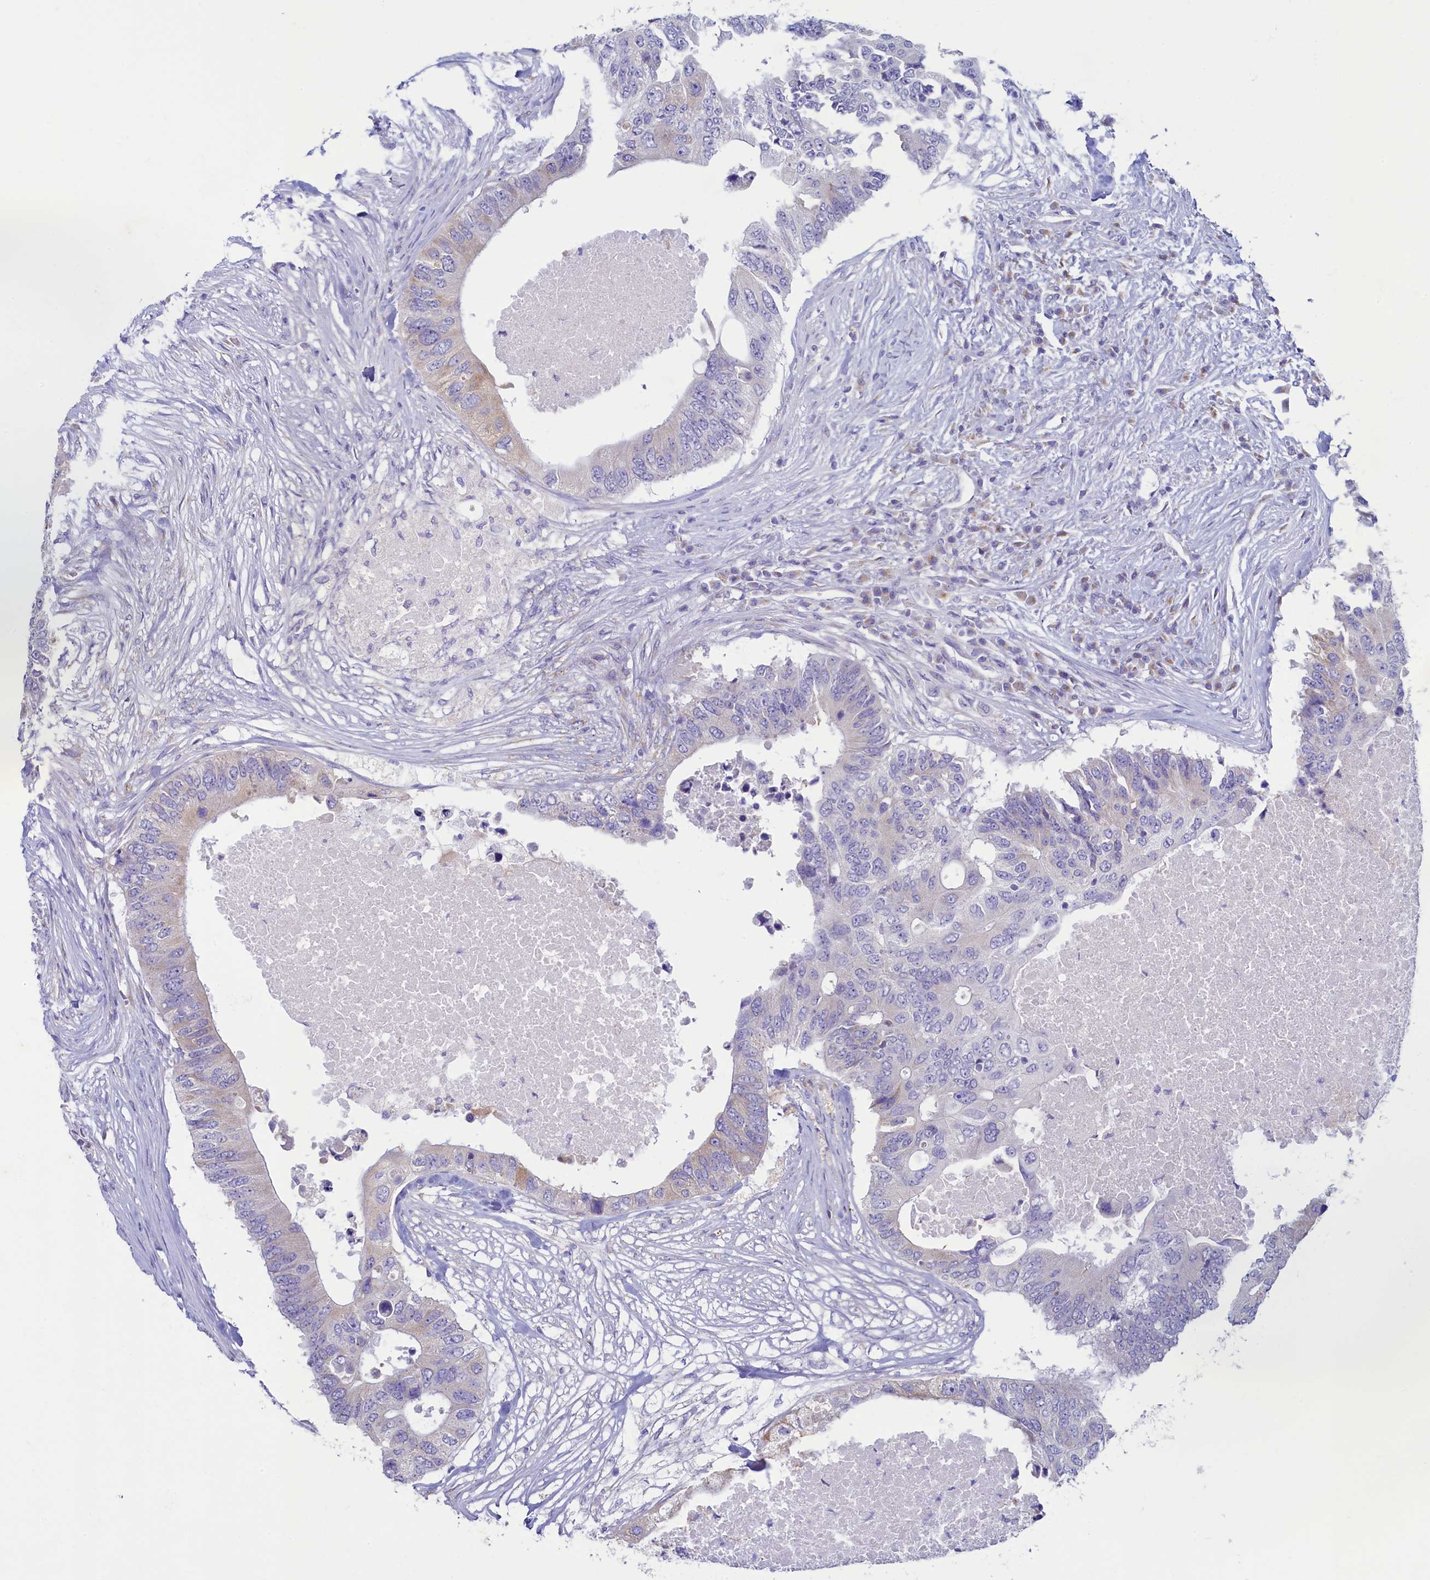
{"staining": {"intensity": "weak", "quantity": "<25%", "location": "cytoplasmic/membranous"}, "tissue": "colorectal cancer", "cell_type": "Tumor cells", "image_type": "cancer", "snomed": [{"axis": "morphology", "description": "Adenocarcinoma, NOS"}, {"axis": "topography", "description": "Colon"}], "caption": "There is no significant staining in tumor cells of colorectal cancer.", "gene": "SKA3", "patient": {"sex": "male", "age": 71}}